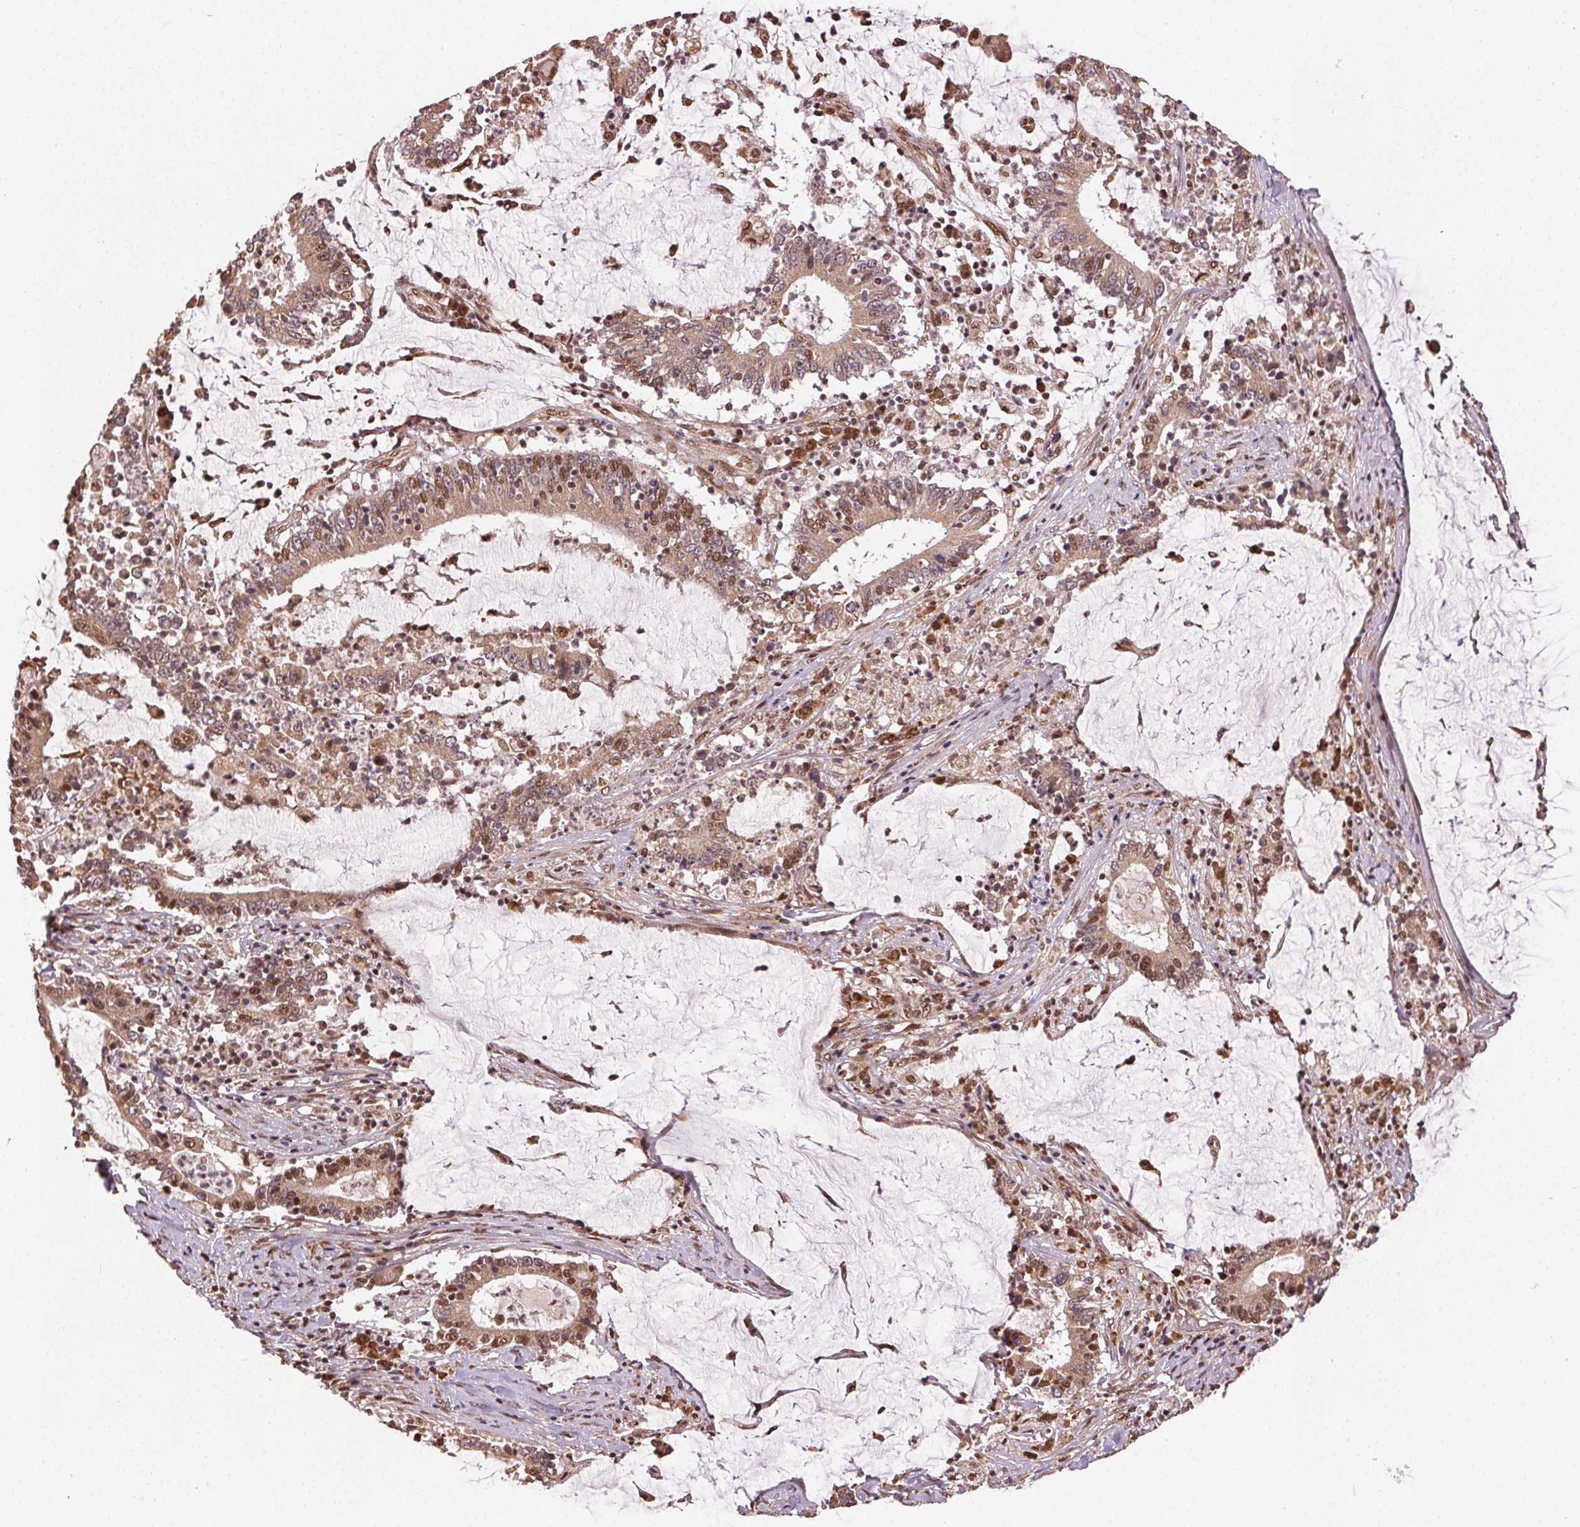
{"staining": {"intensity": "moderate", "quantity": "25%-75%", "location": "cytoplasmic/membranous,nuclear"}, "tissue": "stomach cancer", "cell_type": "Tumor cells", "image_type": "cancer", "snomed": [{"axis": "morphology", "description": "Adenocarcinoma, NOS"}, {"axis": "topography", "description": "Stomach, upper"}], "caption": "DAB (3,3'-diaminobenzidine) immunohistochemical staining of human adenocarcinoma (stomach) exhibits moderate cytoplasmic/membranous and nuclear protein staining in about 25%-75% of tumor cells.", "gene": "TREML4", "patient": {"sex": "male", "age": 68}}